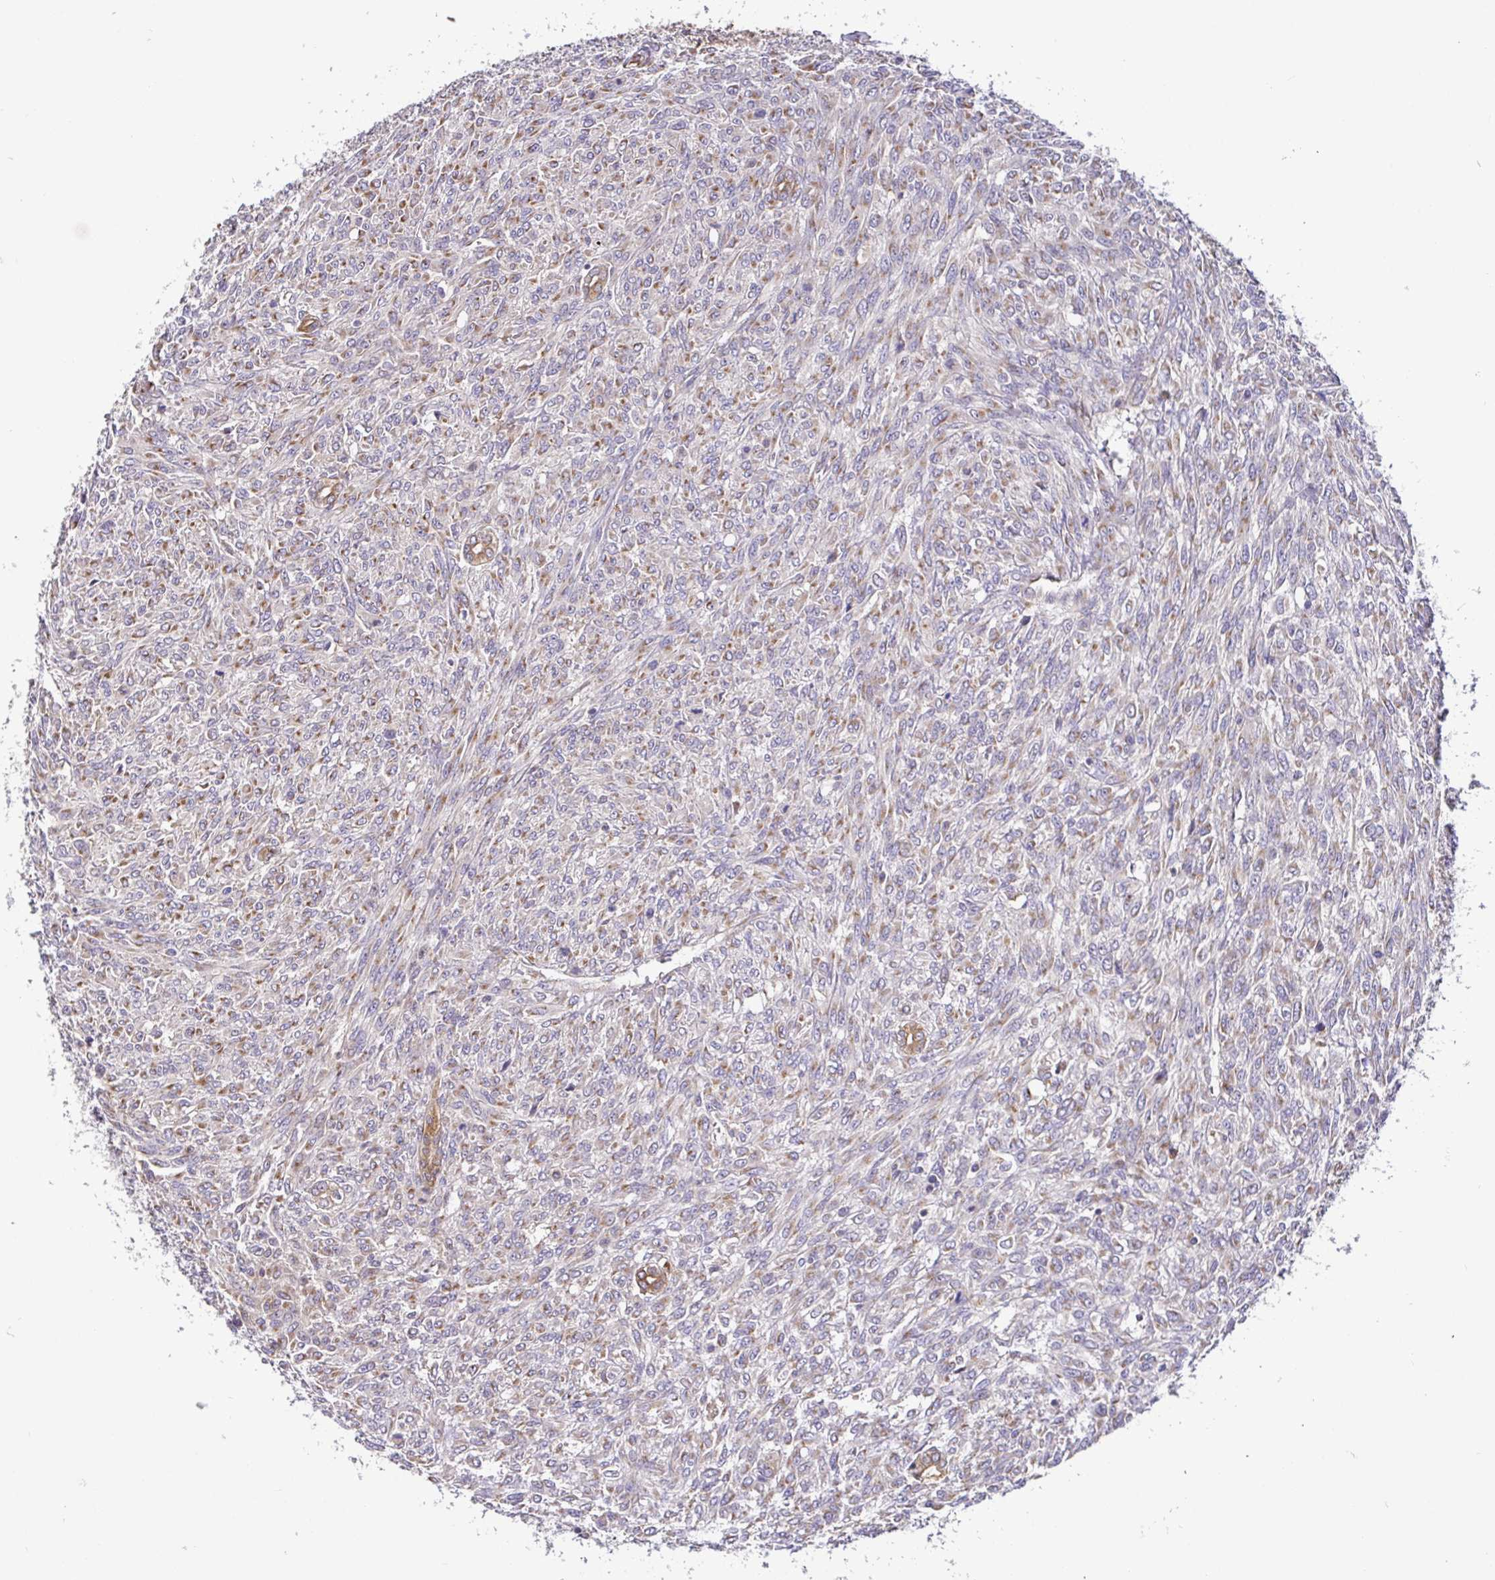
{"staining": {"intensity": "weak", "quantity": "25%-75%", "location": "cytoplasmic/membranous"}, "tissue": "renal cancer", "cell_type": "Tumor cells", "image_type": "cancer", "snomed": [{"axis": "morphology", "description": "Adenocarcinoma, NOS"}, {"axis": "topography", "description": "Kidney"}], "caption": "Tumor cells display low levels of weak cytoplasmic/membranous expression in approximately 25%-75% of cells in human adenocarcinoma (renal).", "gene": "ELP1", "patient": {"sex": "male", "age": 58}}